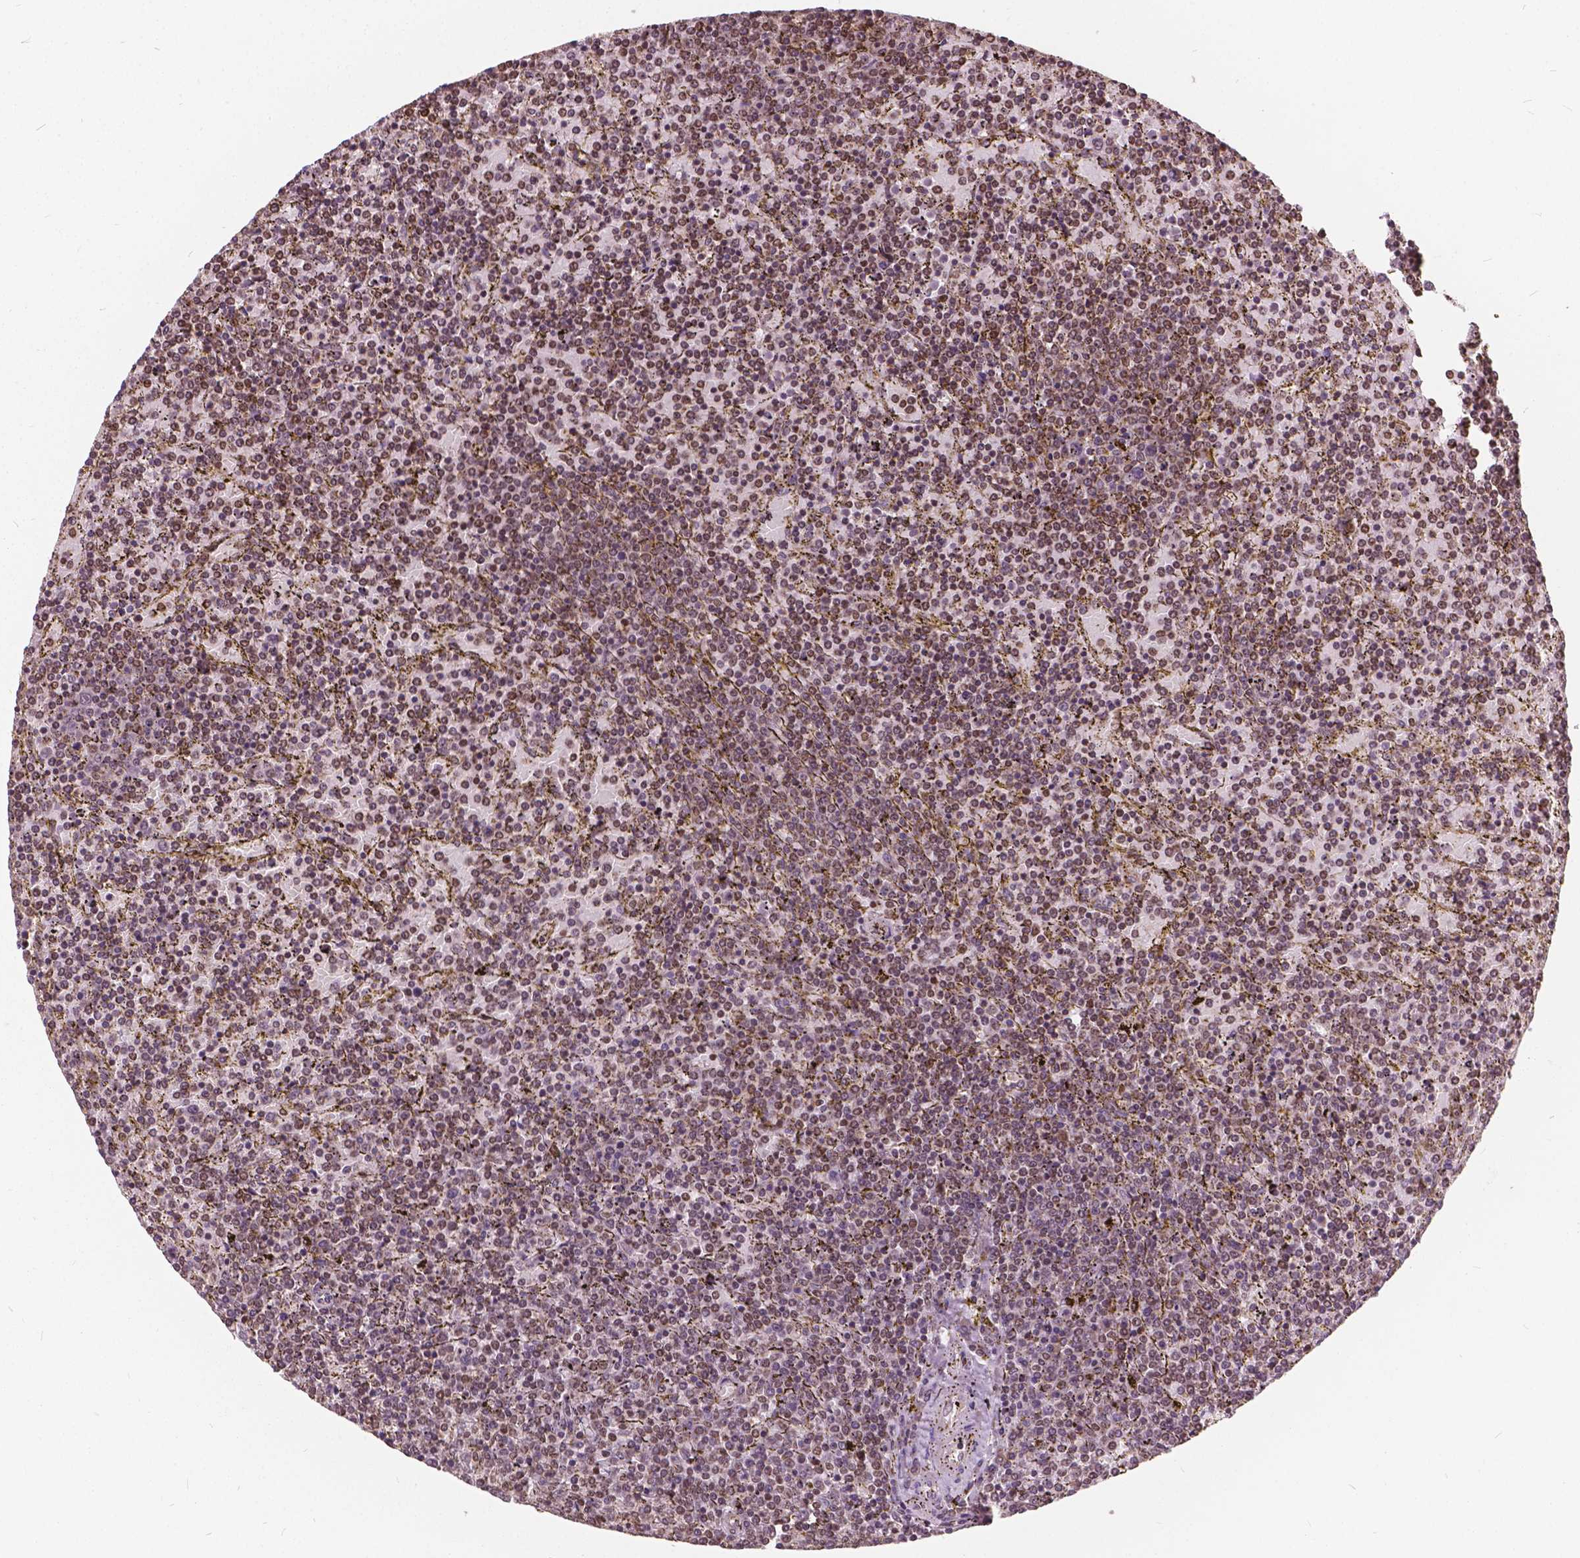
{"staining": {"intensity": "weak", "quantity": ">75%", "location": "nuclear"}, "tissue": "lymphoma", "cell_type": "Tumor cells", "image_type": "cancer", "snomed": [{"axis": "morphology", "description": "Malignant lymphoma, non-Hodgkin's type, Low grade"}, {"axis": "topography", "description": "Spleen"}], "caption": "IHC (DAB (3,3'-diaminobenzidine)) staining of human low-grade malignant lymphoma, non-Hodgkin's type demonstrates weak nuclear protein positivity in about >75% of tumor cells.", "gene": "GPS2", "patient": {"sex": "female", "age": 77}}